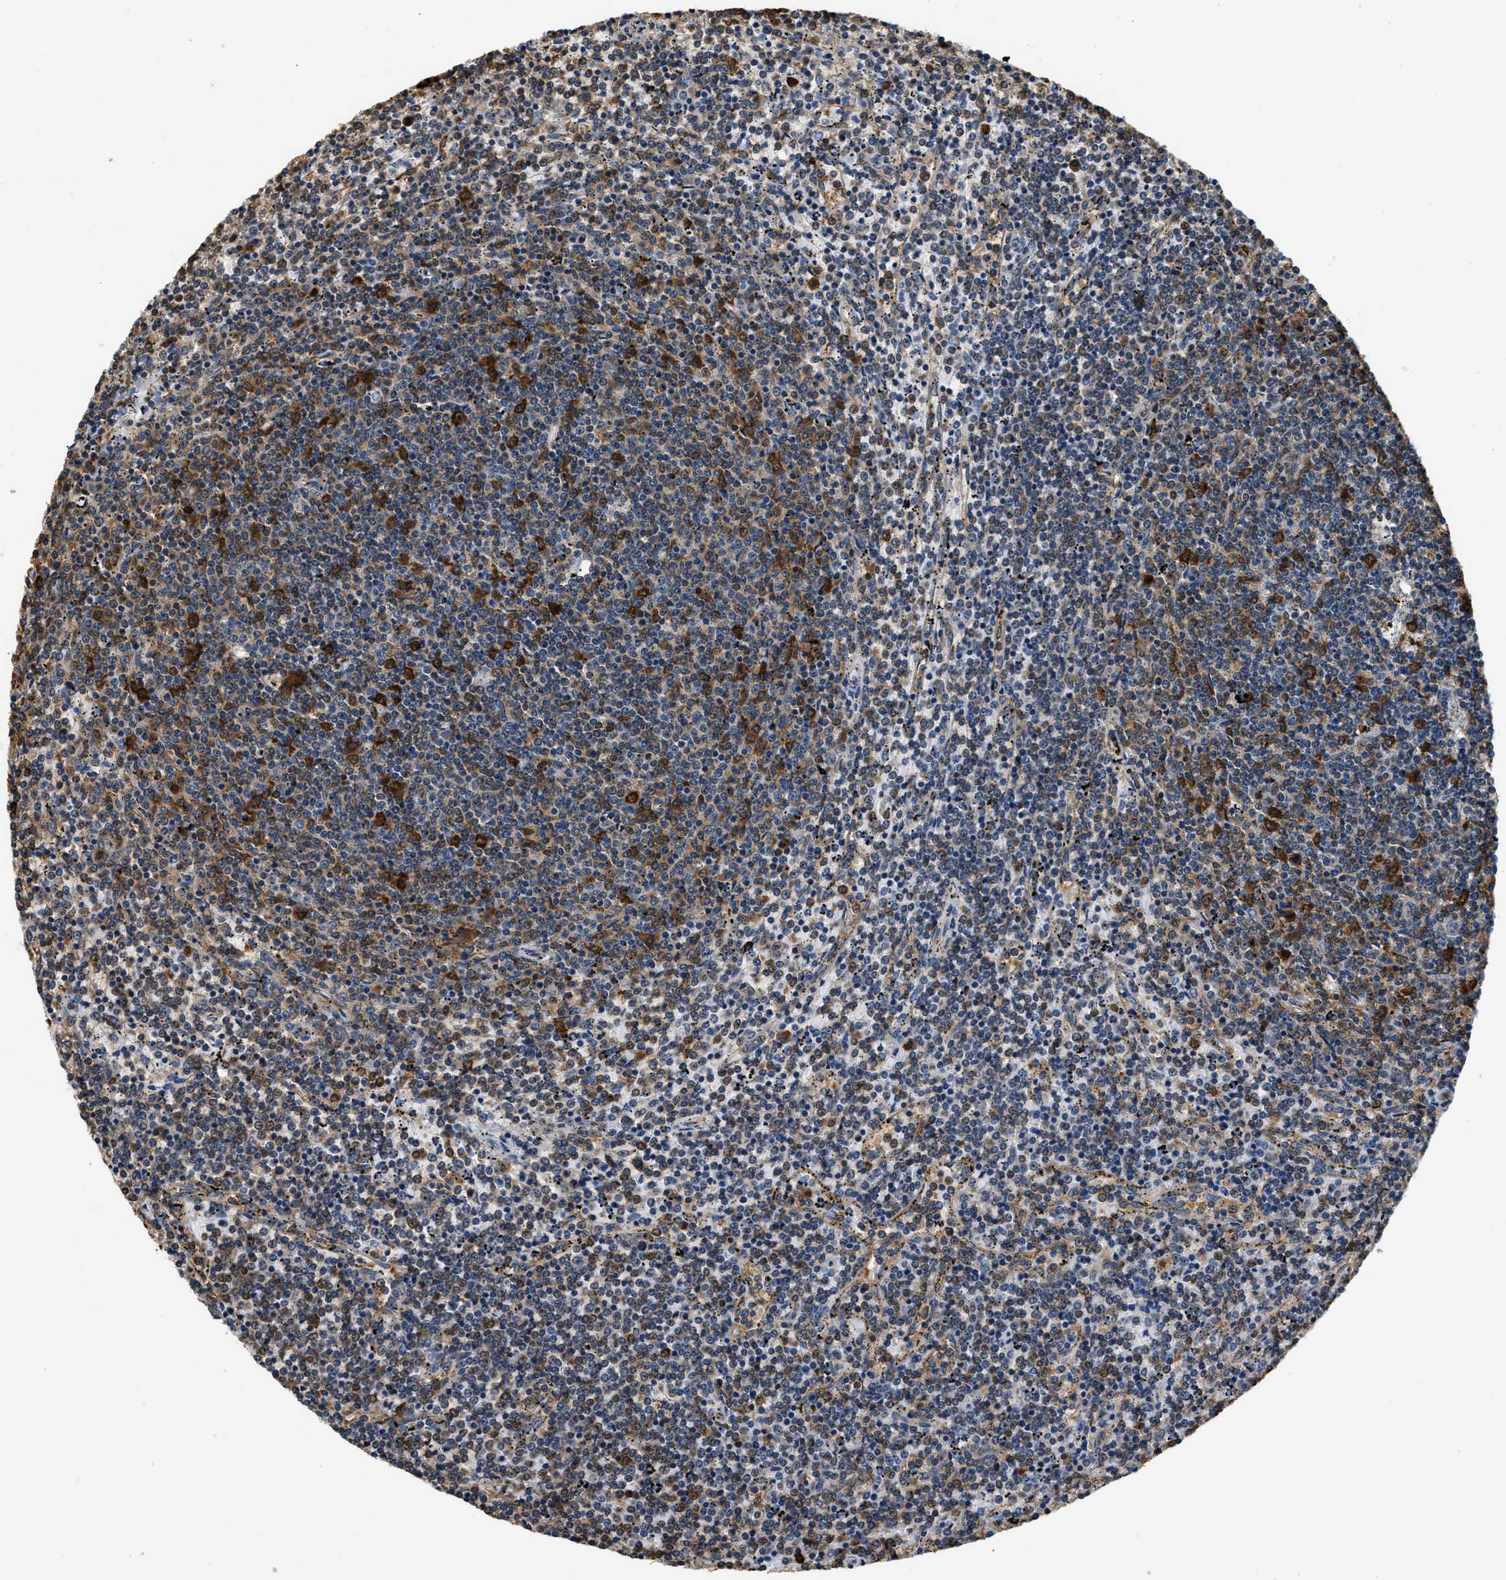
{"staining": {"intensity": "weak", "quantity": "25%-75%", "location": "cytoplasmic/membranous"}, "tissue": "lymphoma", "cell_type": "Tumor cells", "image_type": "cancer", "snomed": [{"axis": "morphology", "description": "Malignant lymphoma, non-Hodgkin's type, Low grade"}, {"axis": "topography", "description": "Spleen"}], "caption": "Protein staining shows weak cytoplasmic/membranous positivity in about 25%-75% of tumor cells in malignant lymphoma, non-Hodgkin's type (low-grade). (Brightfield microscopy of DAB IHC at high magnification).", "gene": "PPP2R1B", "patient": {"sex": "female", "age": 50}}